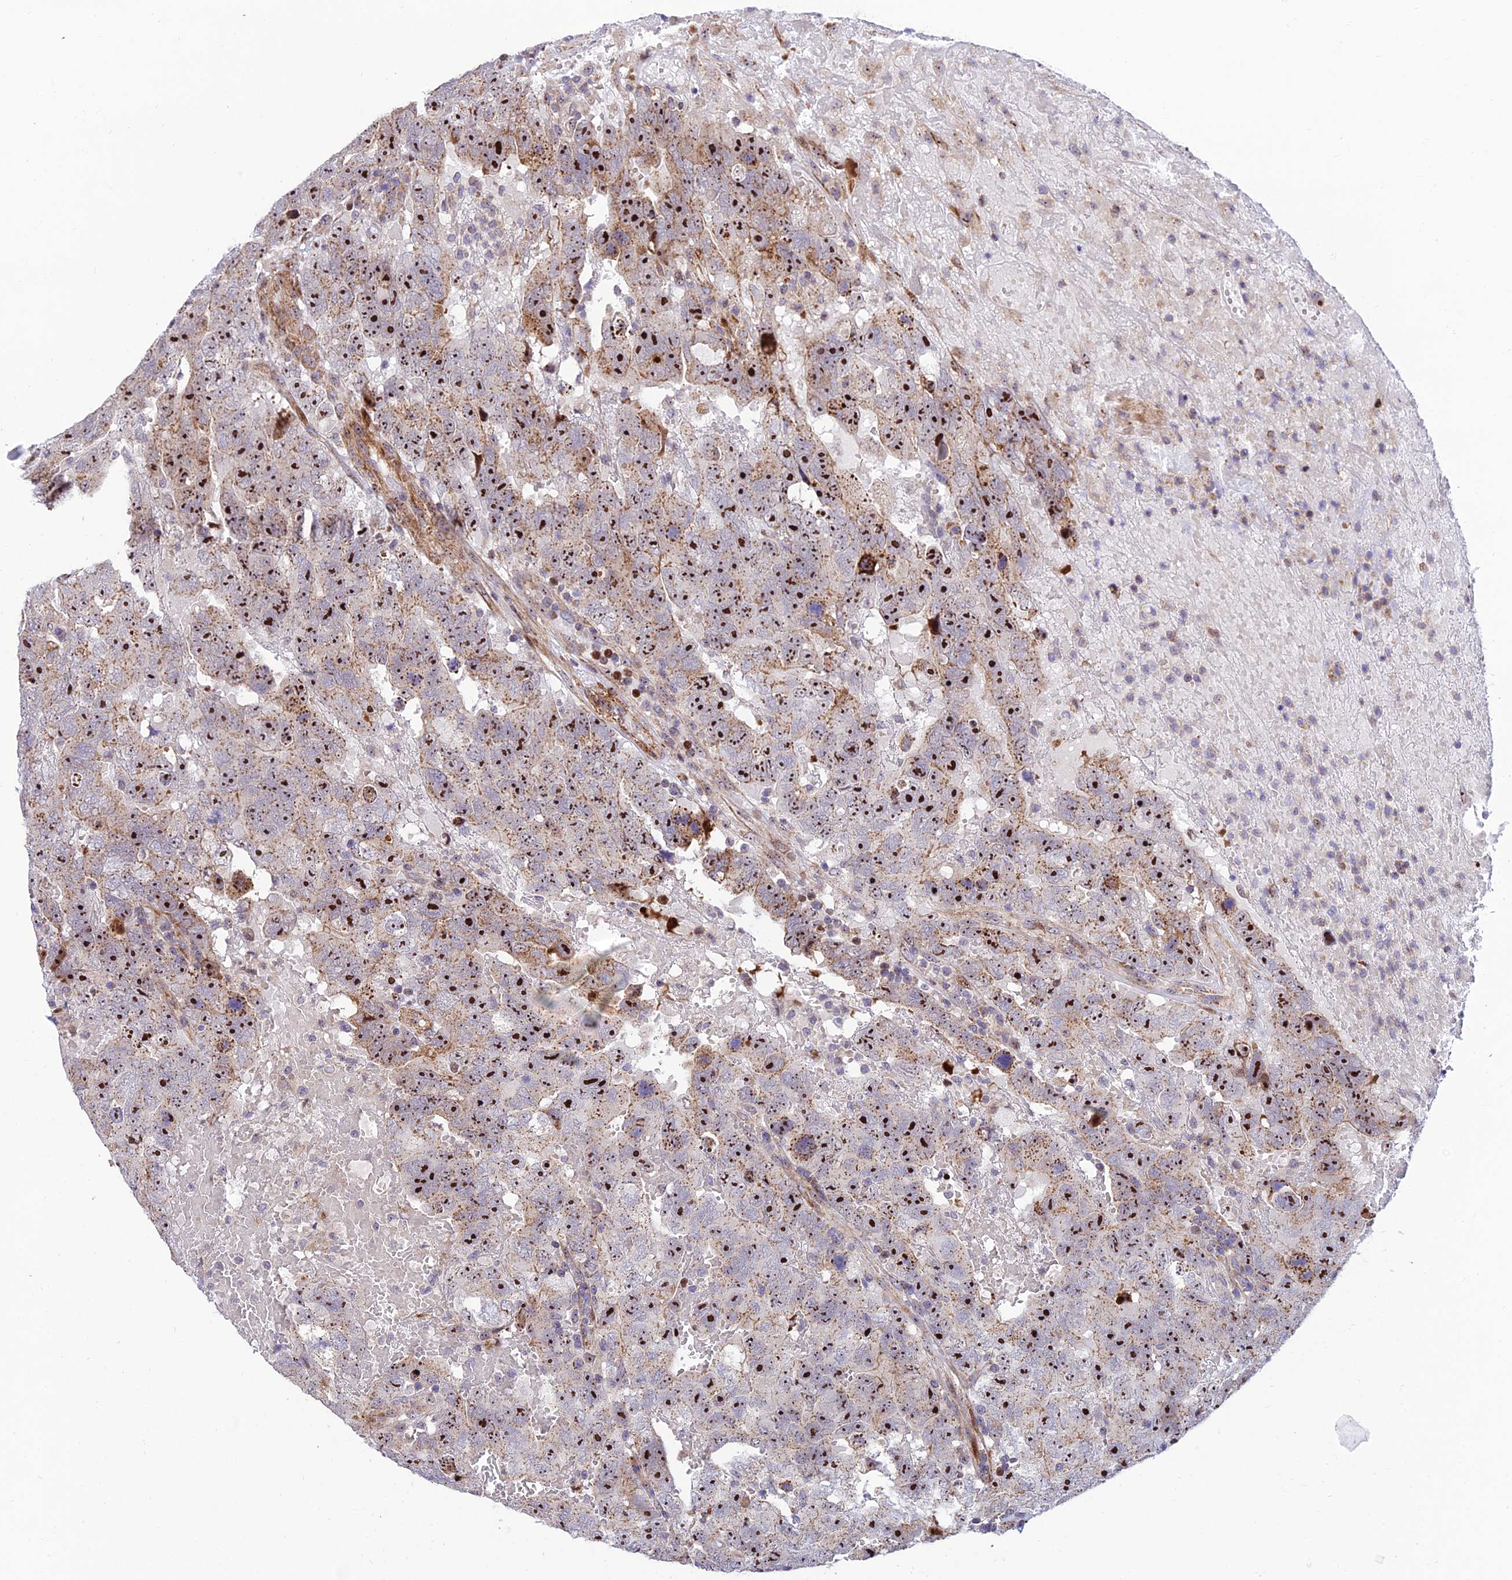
{"staining": {"intensity": "strong", "quantity": ">75%", "location": "nuclear"}, "tissue": "testis cancer", "cell_type": "Tumor cells", "image_type": "cancer", "snomed": [{"axis": "morphology", "description": "Carcinoma, Embryonal, NOS"}, {"axis": "topography", "description": "Testis"}], "caption": "Testis cancer tissue displays strong nuclear expression in approximately >75% of tumor cells, visualized by immunohistochemistry.", "gene": "KBTBD7", "patient": {"sex": "male", "age": 45}}